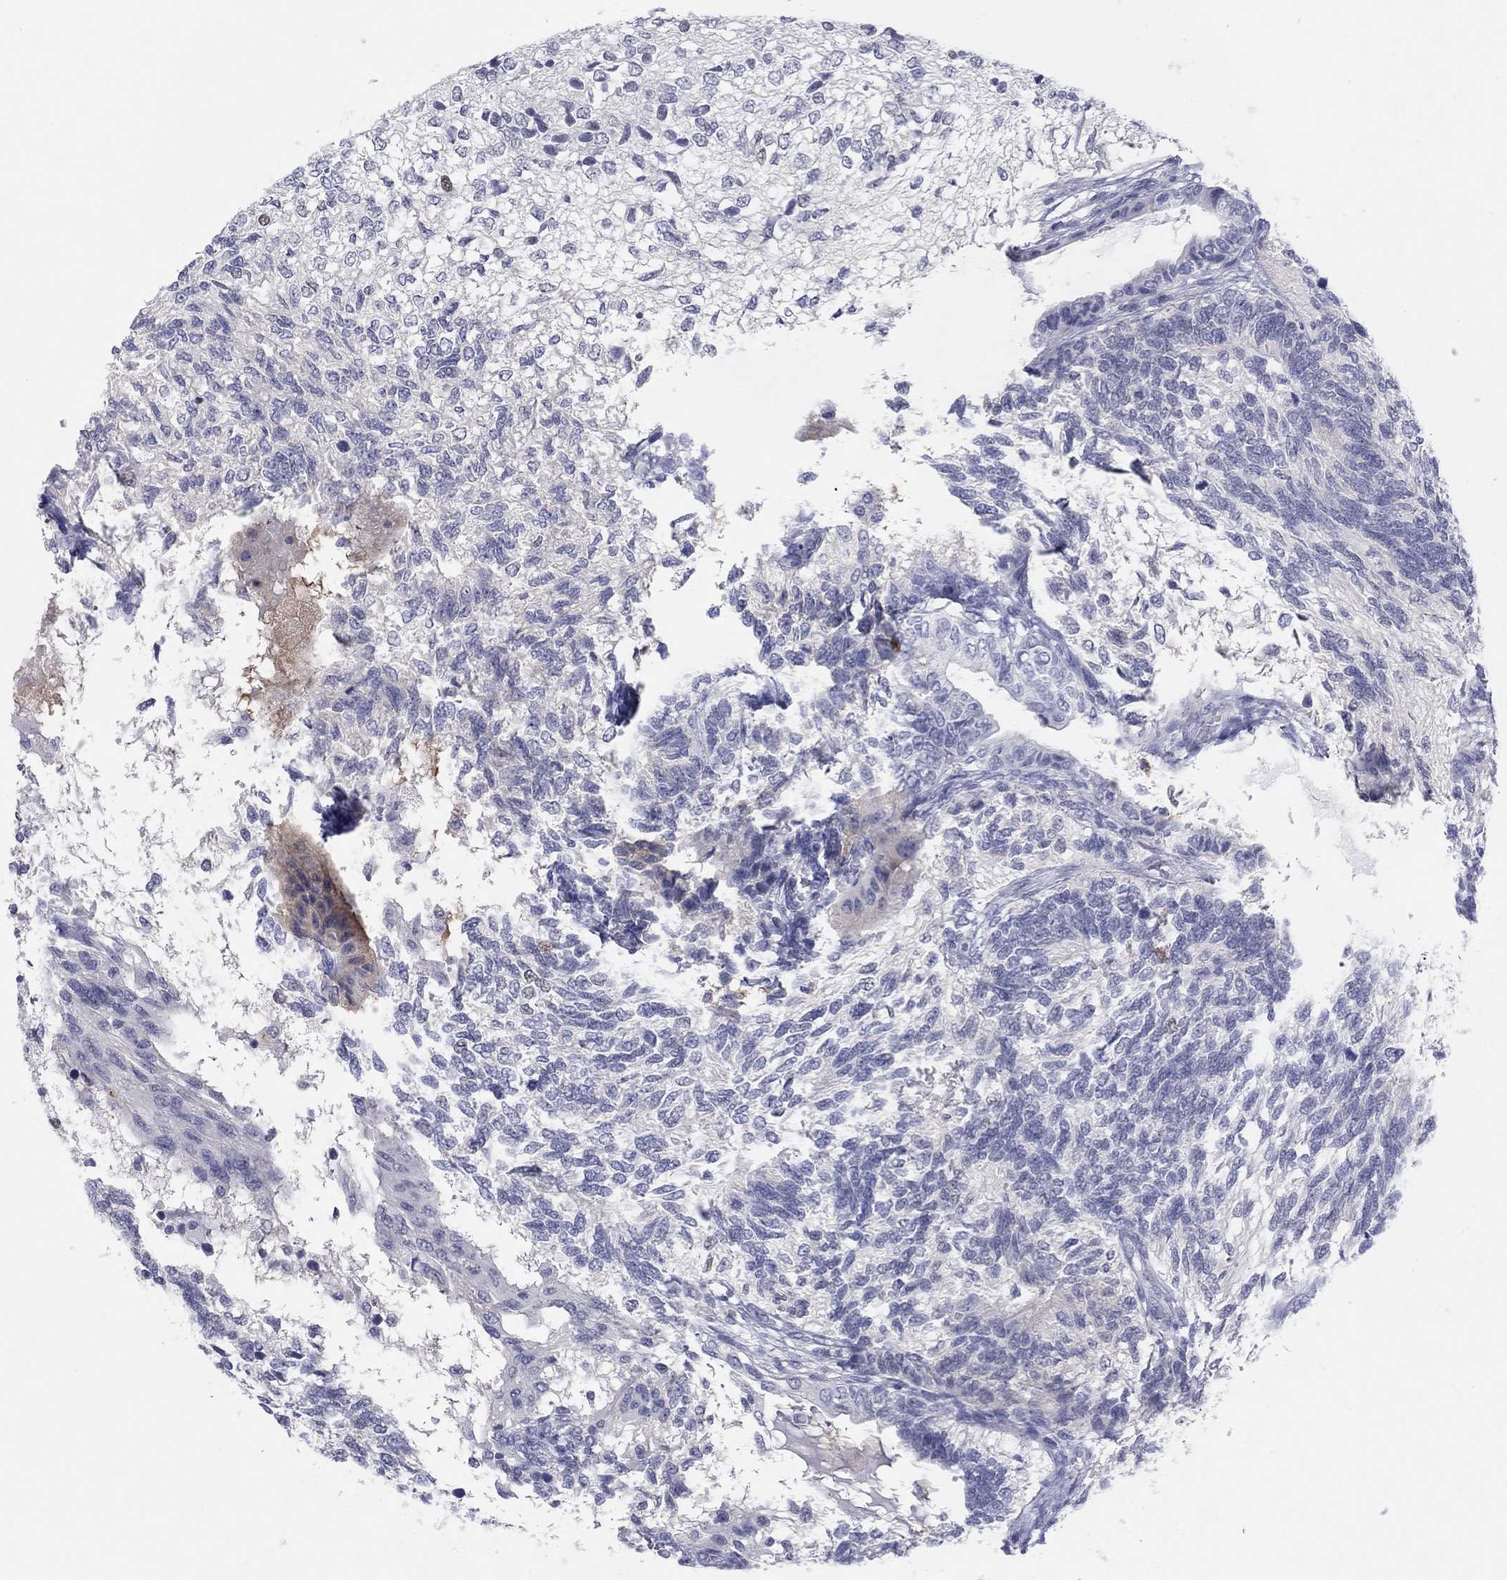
{"staining": {"intensity": "negative", "quantity": "none", "location": "none"}, "tissue": "testis cancer", "cell_type": "Tumor cells", "image_type": "cancer", "snomed": [{"axis": "morphology", "description": "Seminoma, NOS"}, {"axis": "morphology", "description": "Carcinoma, Embryonal, NOS"}, {"axis": "topography", "description": "Testis"}], "caption": "The image exhibits no staining of tumor cells in testis seminoma.", "gene": "CPNE6", "patient": {"sex": "male", "age": 41}}